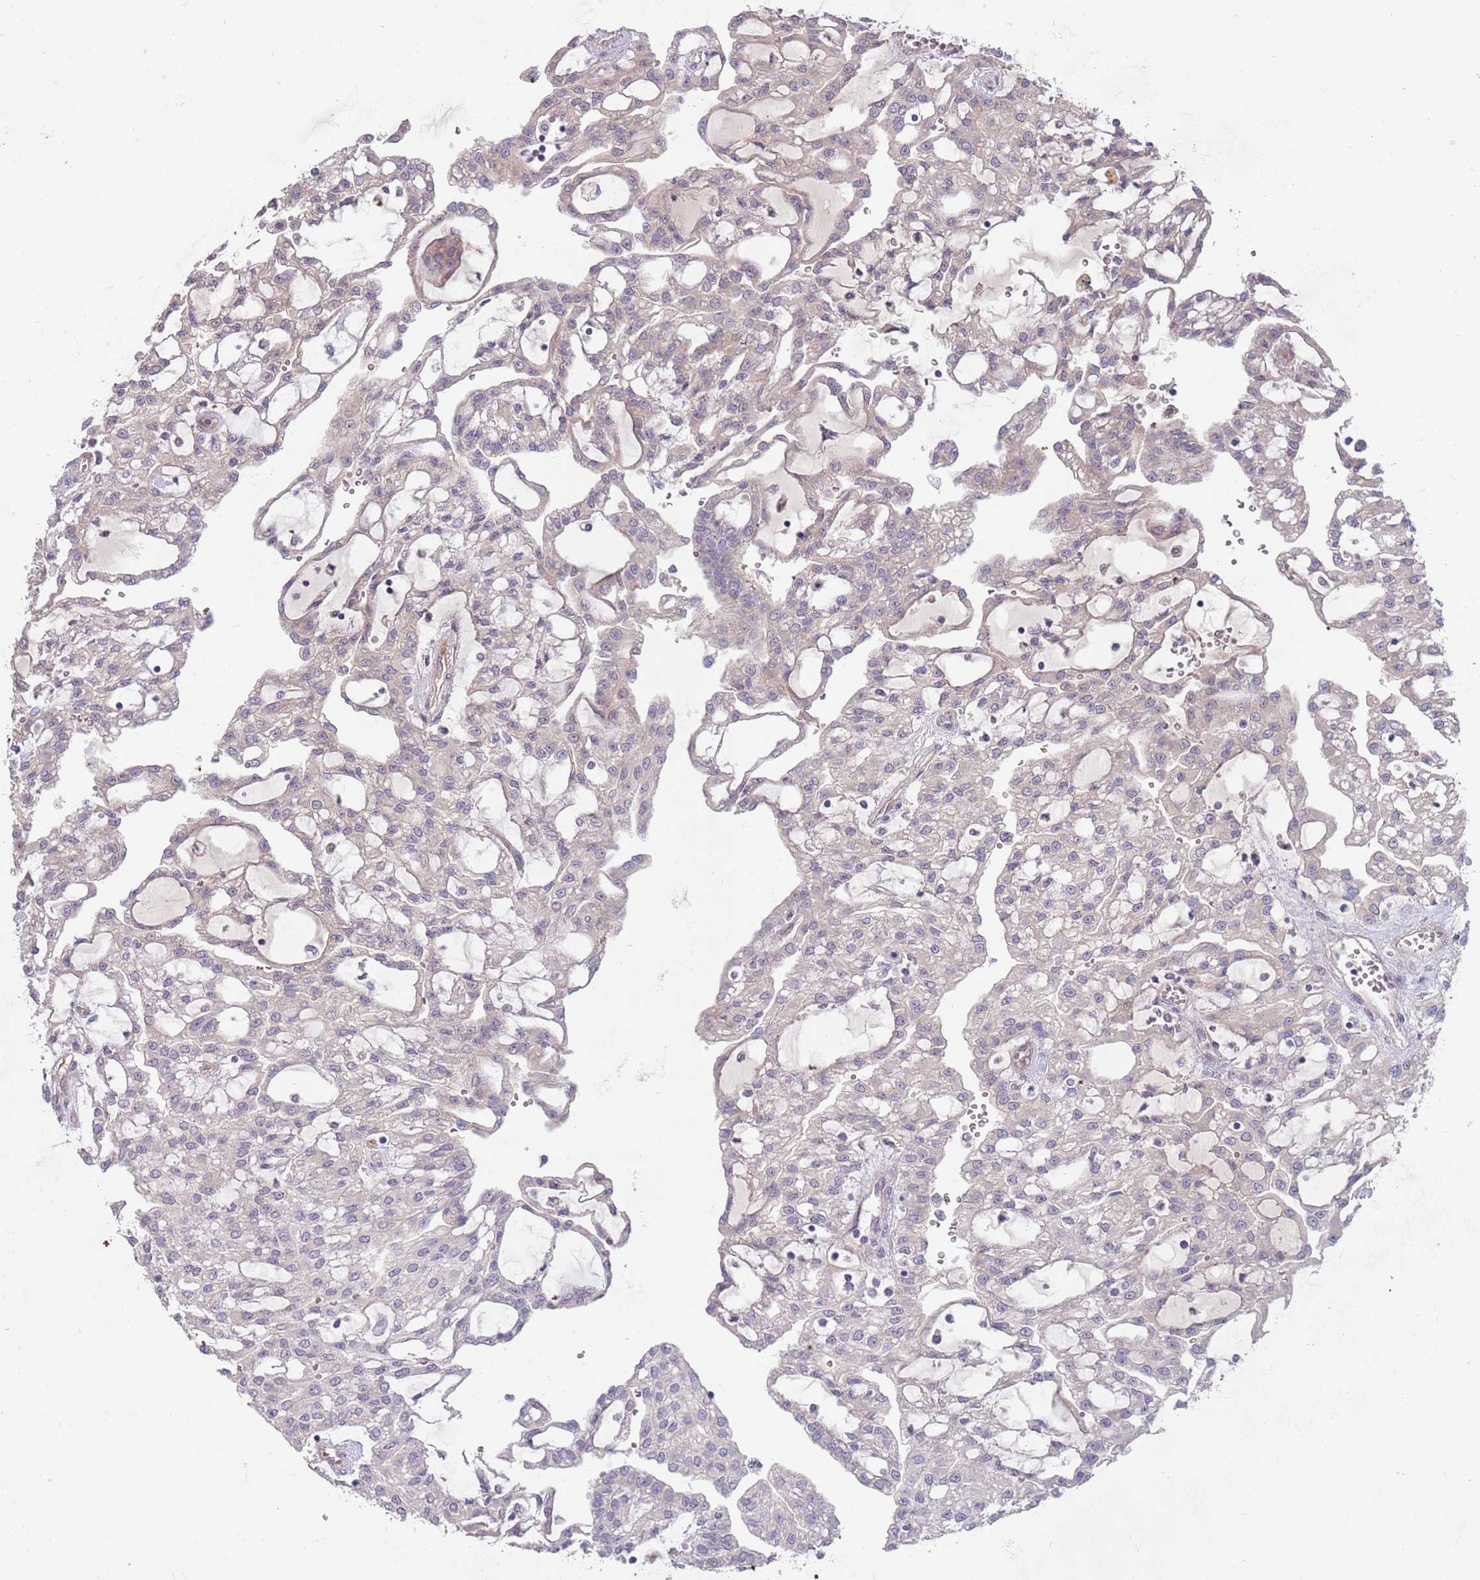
{"staining": {"intensity": "negative", "quantity": "none", "location": "none"}, "tissue": "renal cancer", "cell_type": "Tumor cells", "image_type": "cancer", "snomed": [{"axis": "morphology", "description": "Adenocarcinoma, NOS"}, {"axis": "topography", "description": "Kidney"}], "caption": "Adenocarcinoma (renal) stained for a protein using immunohistochemistry displays no staining tumor cells.", "gene": "SAV1", "patient": {"sex": "male", "age": 63}}